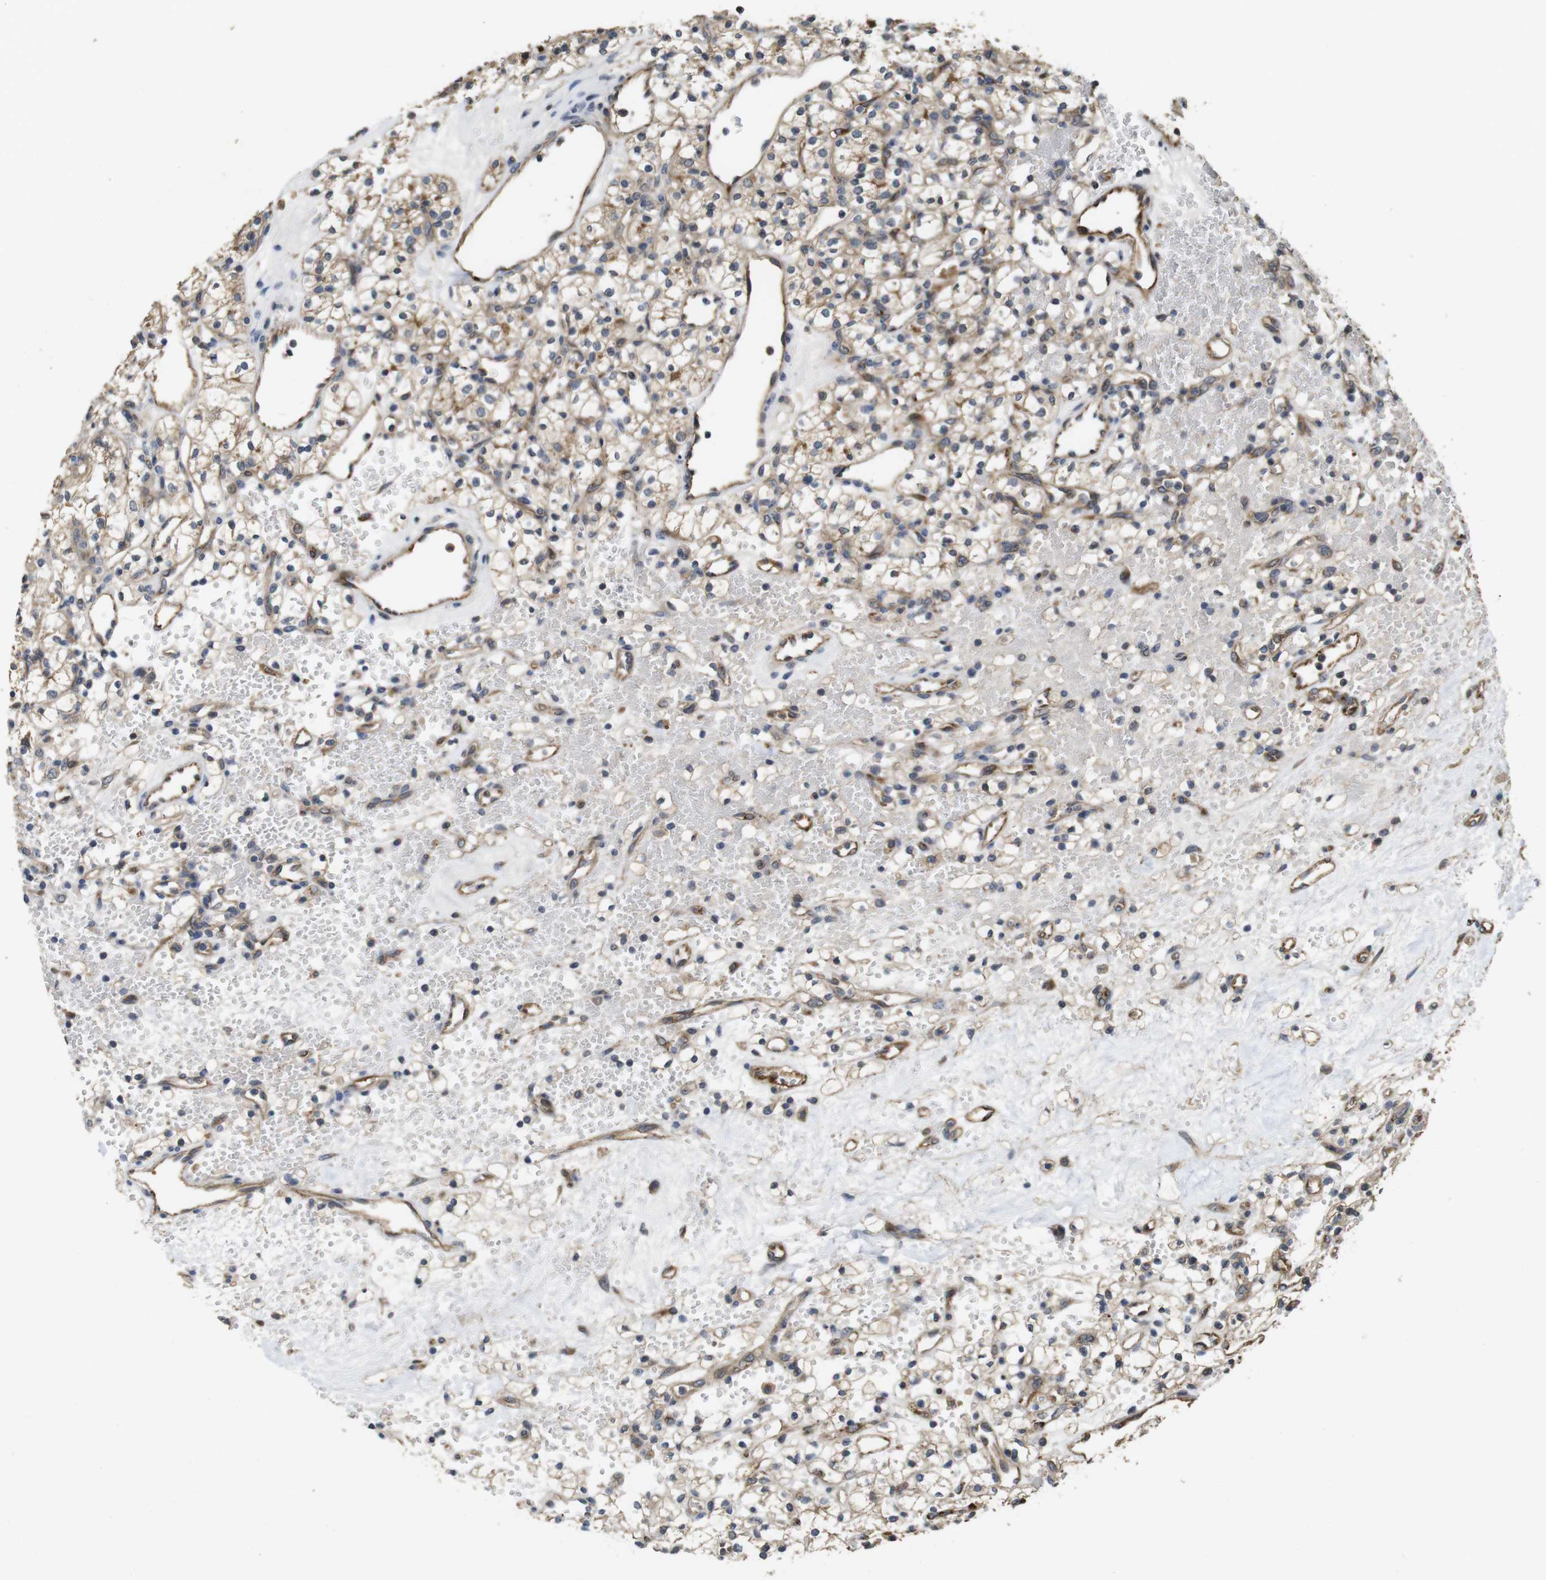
{"staining": {"intensity": "weak", "quantity": ">75%", "location": "cytoplasmic/membranous"}, "tissue": "renal cancer", "cell_type": "Tumor cells", "image_type": "cancer", "snomed": [{"axis": "morphology", "description": "Adenocarcinoma, NOS"}, {"axis": "topography", "description": "Kidney"}], "caption": "Protein analysis of renal adenocarcinoma tissue demonstrates weak cytoplasmic/membranous staining in approximately >75% of tumor cells.", "gene": "PCDHB10", "patient": {"sex": "female", "age": 60}}